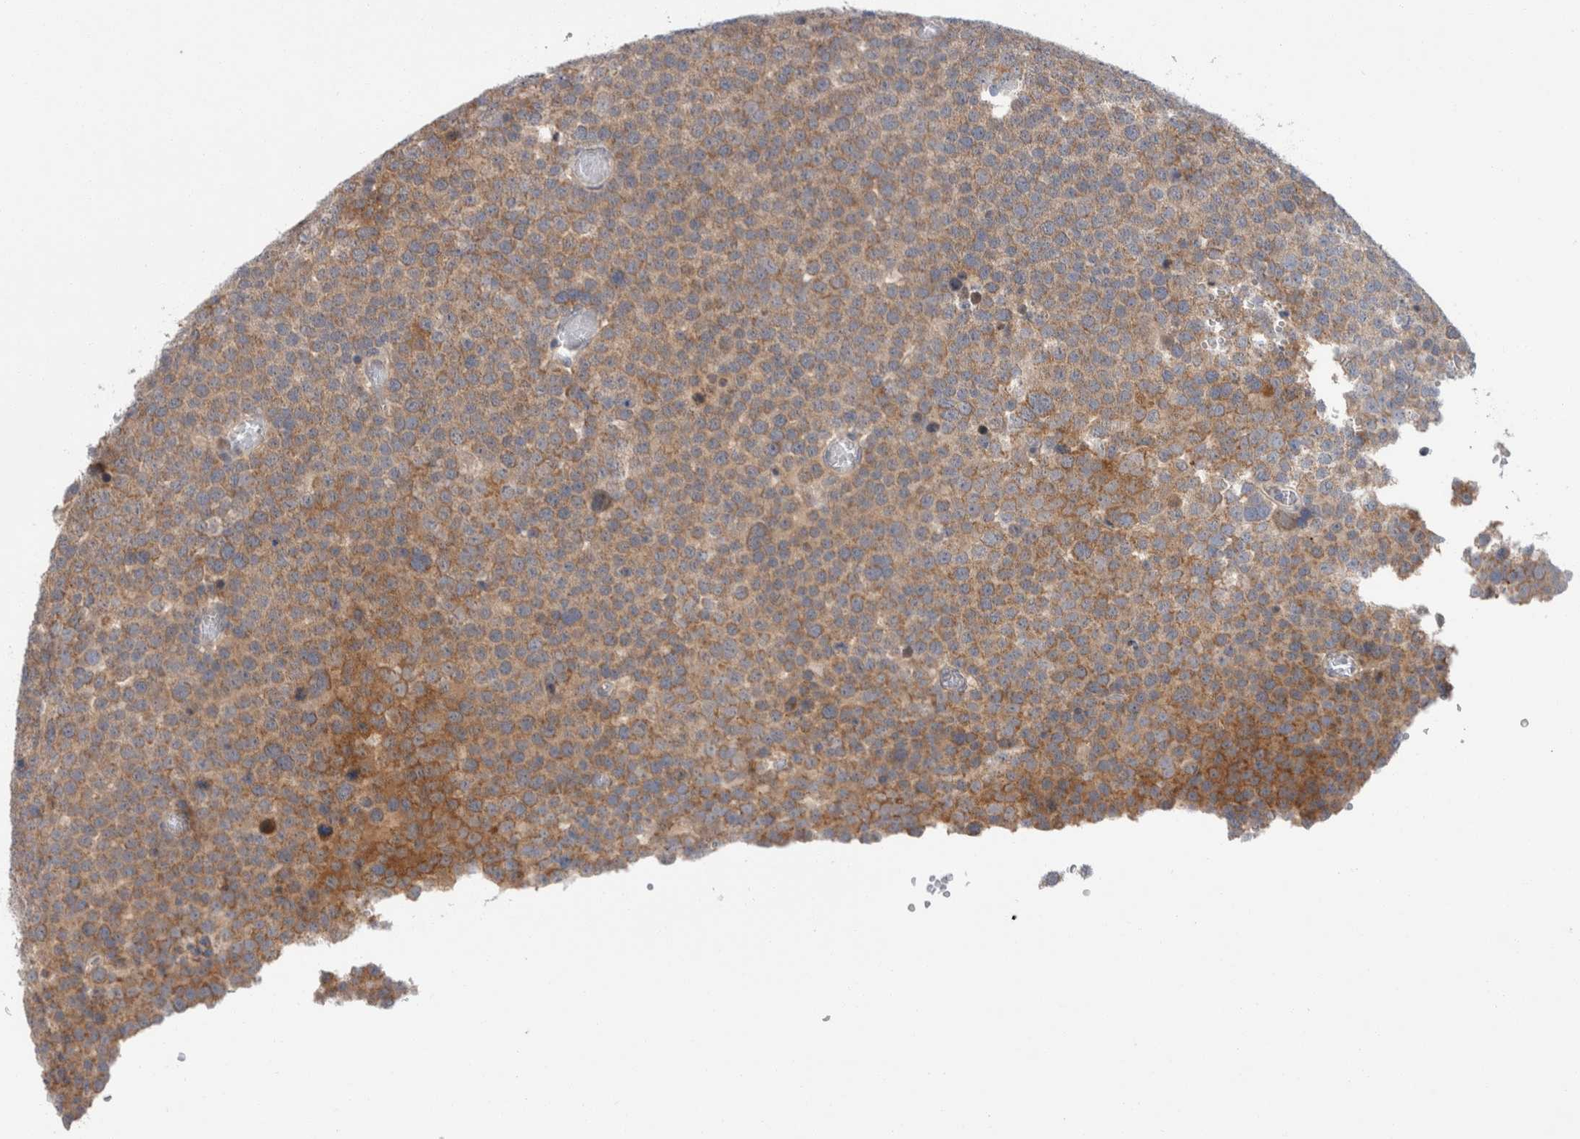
{"staining": {"intensity": "moderate", "quantity": ">75%", "location": "cytoplasmic/membranous"}, "tissue": "testis cancer", "cell_type": "Tumor cells", "image_type": "cancer", "snomed": [{"axis": "morphology", "description": "Seminoma, NOS"}, {"axis": "topography", "description": "Testis"}], "caption": "Immunohistochemistry (IHC) of testis cancer demonstrates medium levels of moderate cytoplasmic/membranous expression in approximately >75% of tumor cells.", "gene": "MRPL37", "patient": {"sex": "male", "age": 71}}